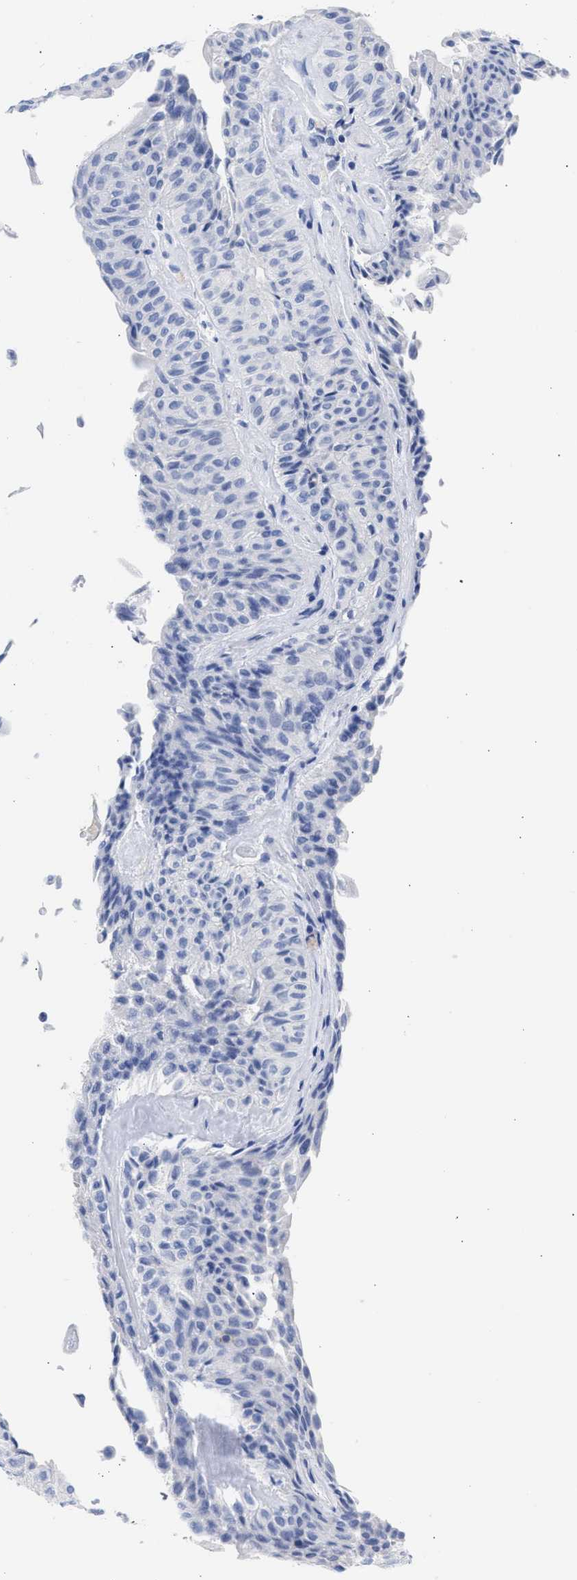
{"staining": {"intensity": "negative", "quantity": "none", "location": "none"}, "tissue": "urothelial cancer", "cell_type": "Tumor cells", "image_type": "cancer", "snomed": [{"axis": "morphology", "description": "Urothelial carcinoma, Low grade"}, {"axis": "topography", "description": "Urinary bladder"}], "caption": "DAB immunohistochemical staining of human urothelial cancer demonstrates no significant staining in tumor cells.", "gene": "NCAM1", "patient": {"sex": "male", "age": 78}}